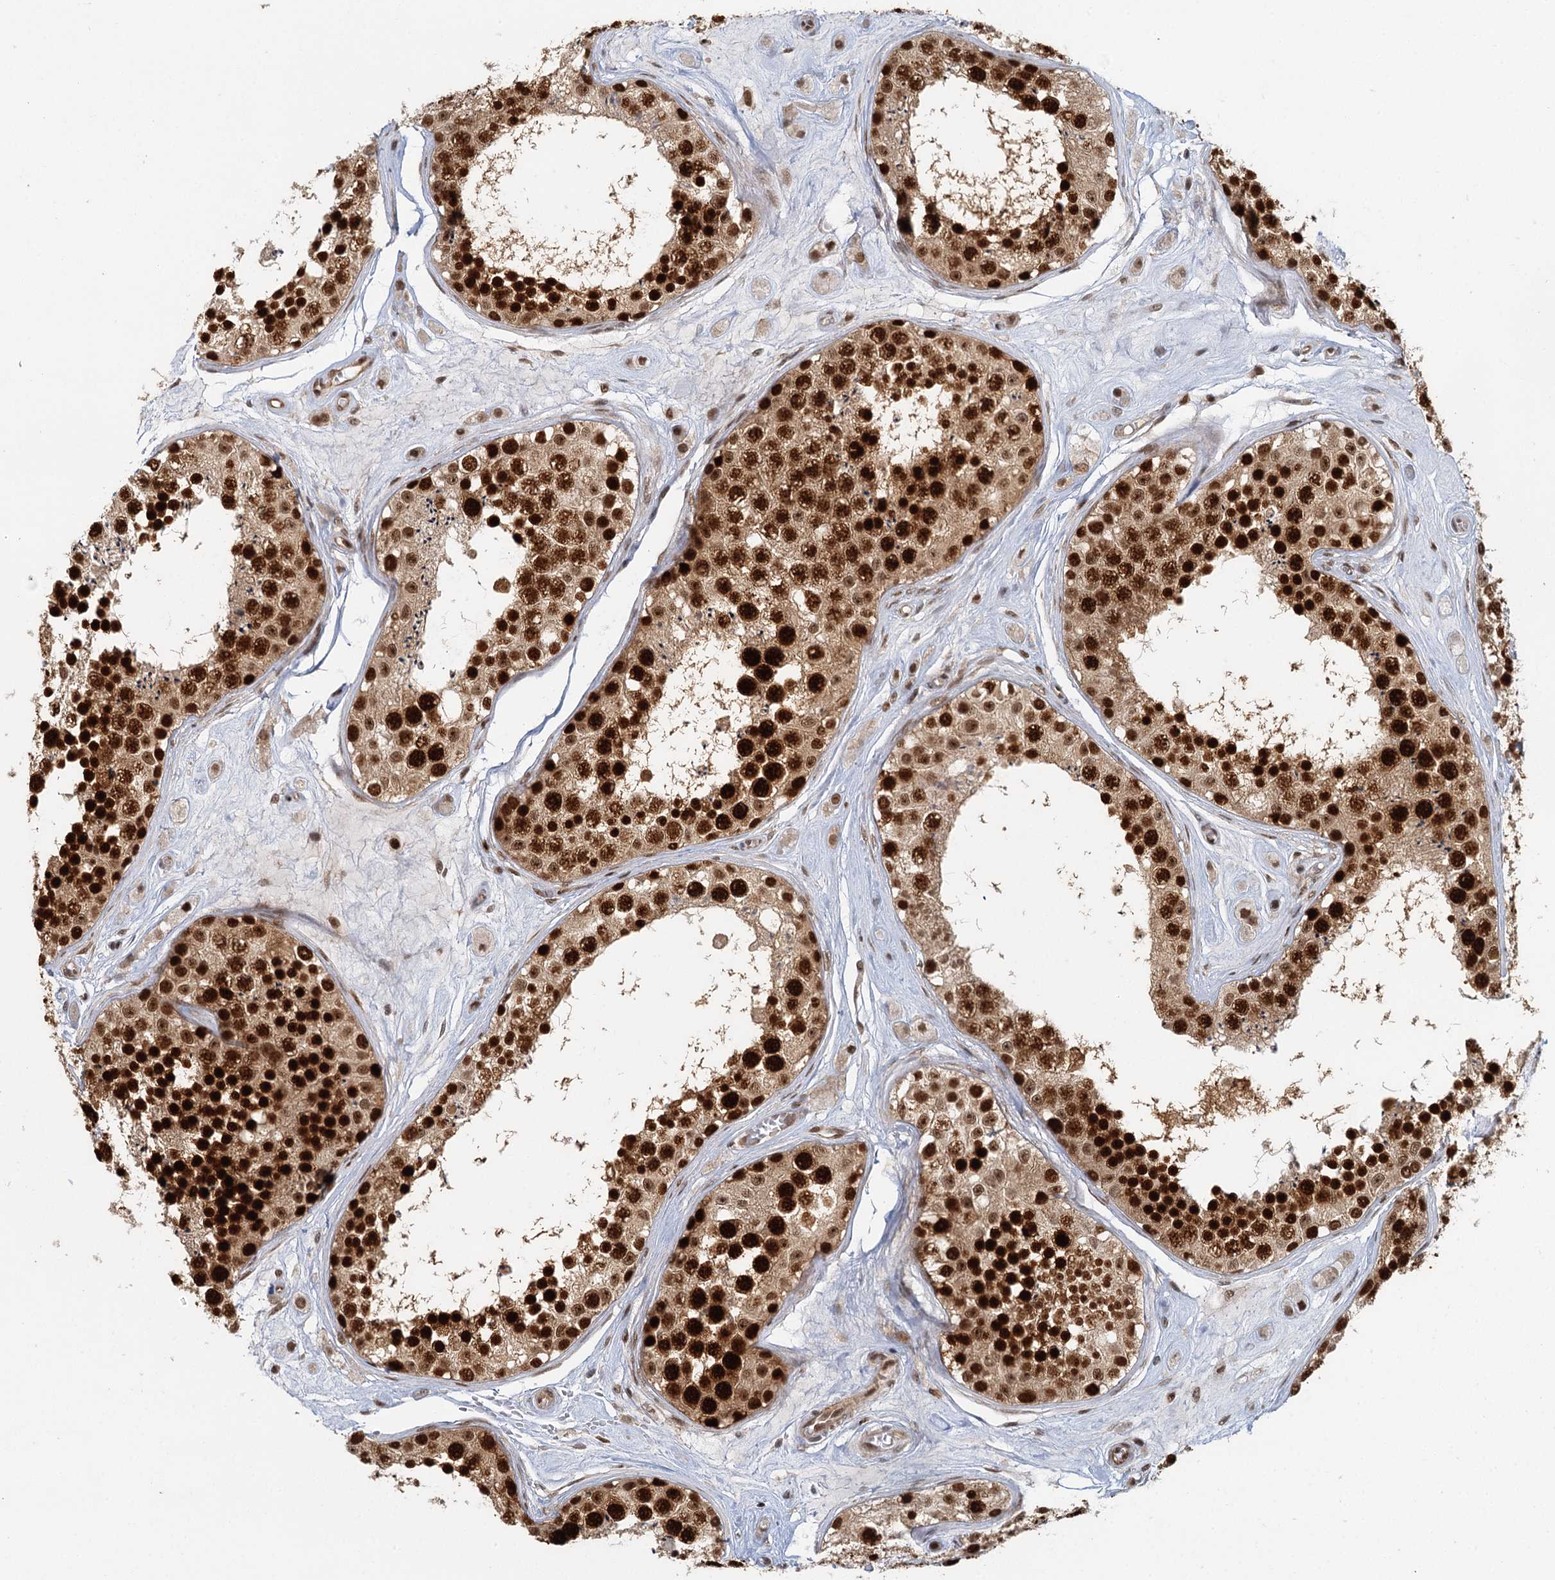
{"staining": {"intensity": "strong", "quantity": ">75%", "location": "nuclear"}, "tissue": "testis", "cell_type": "Cells in seminiferous ducts", "image_type": "normal", "snomed": [{"axis": "morphology", "description": "Normal tissue, NOS"}, {"axis": "topography", "description": "Testis"}], "caption": "A brown stain shows strong nuclear staining of a protein in cells in seminiferous ducts of benign testis.", "gene": "GPATCH11", "patient": {"sex": "male", "age": 25}}